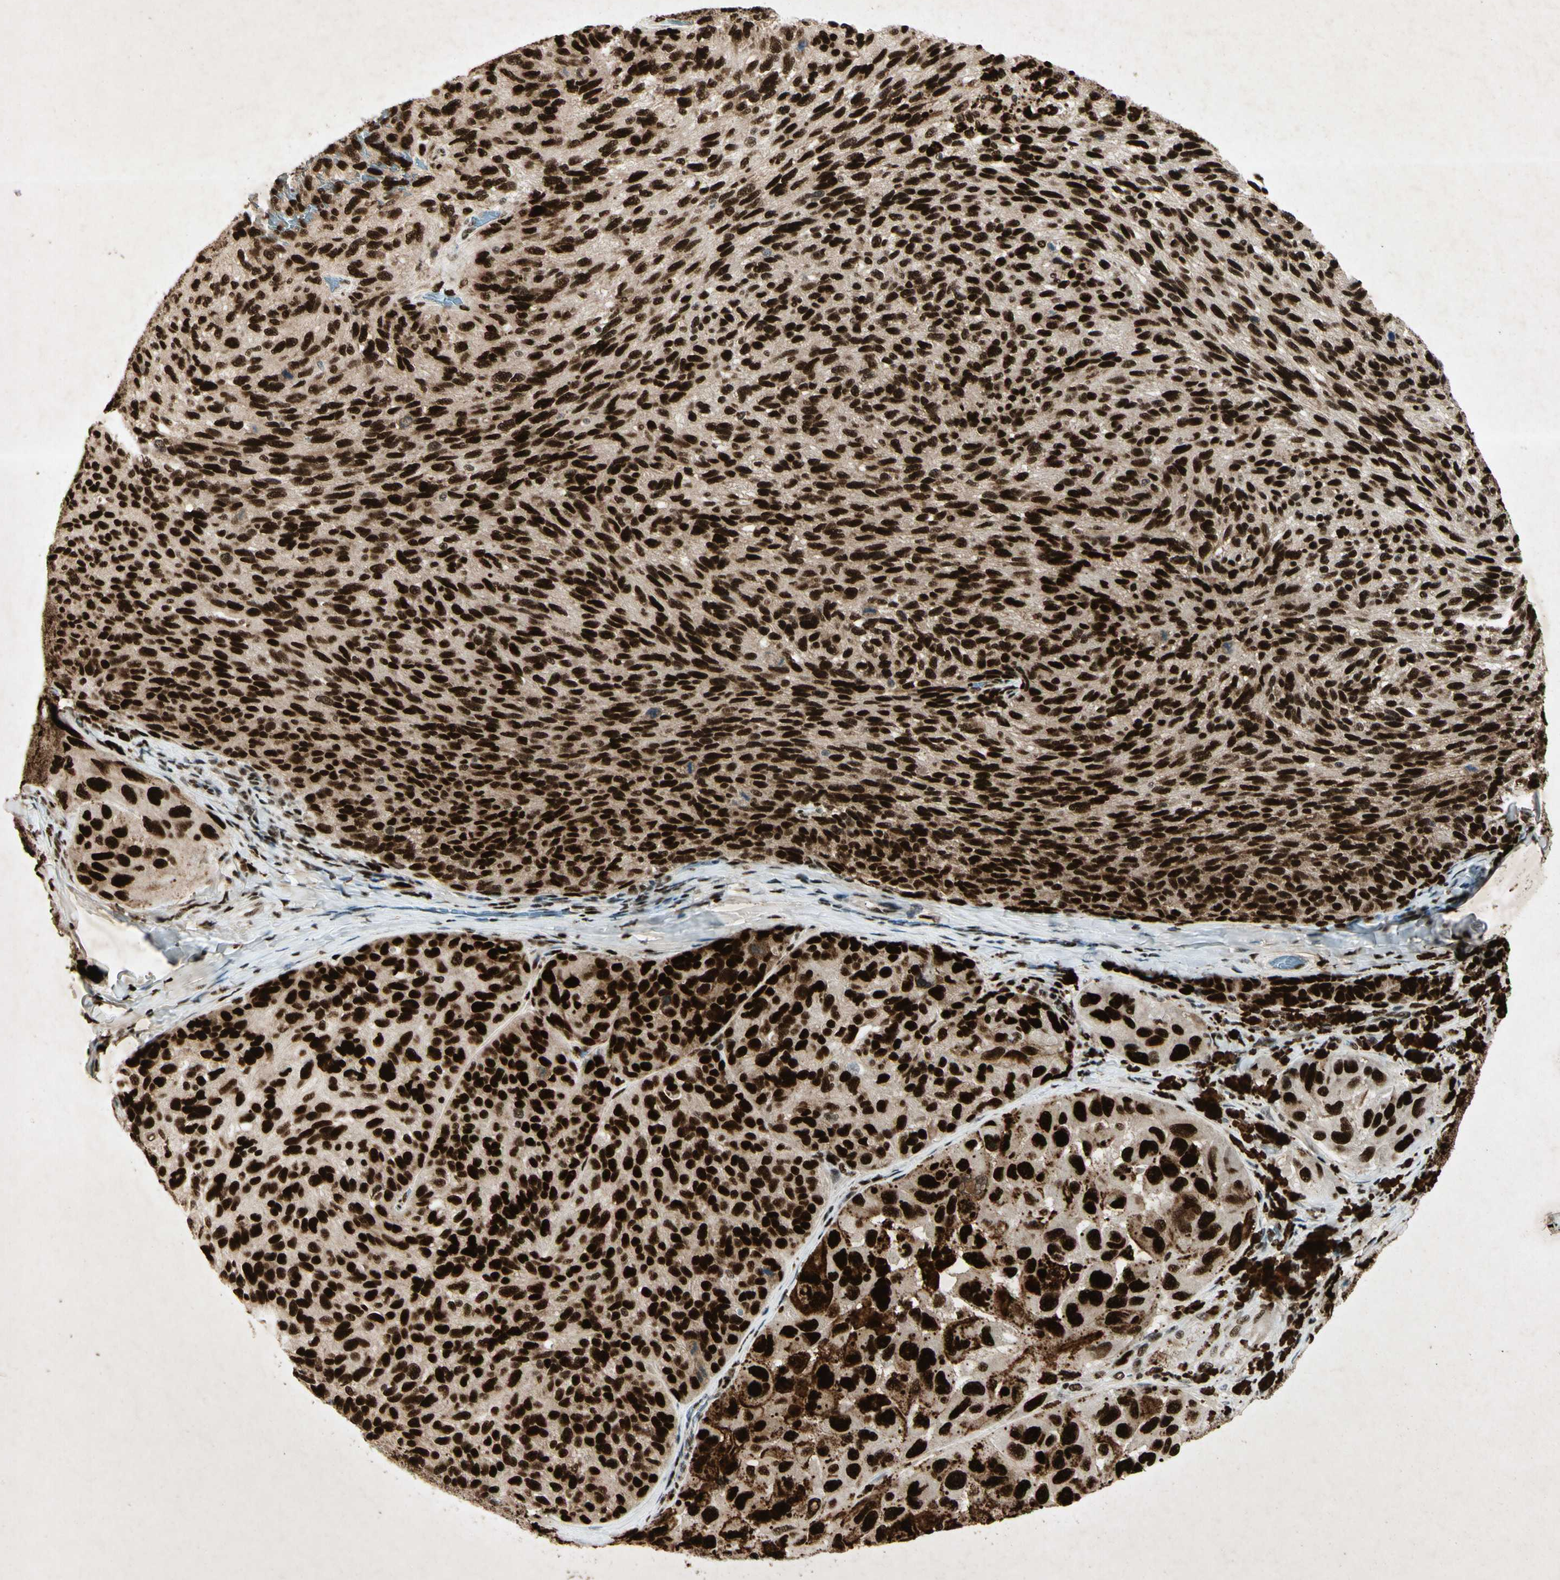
{"staining": {"intensity": "strong", "quantity": ">75%", "location": "nuclear"}, "tissue": "melanoma", "cell_type": "Tumor cells", "image_type": "cancer", "snomed": [{"axis": "morphology", "description": "Malignant melanoma, NOS"}, {"axis": "topography", "description": "Skin"}], "caption": "This image reveals immunohistochemistry (IHC) staining of human melanoma, with high strong nuclear positivity in about >75% of tumor cells.", "gene": "RNF43", "patient": {"sex": "female", "age": 73}}